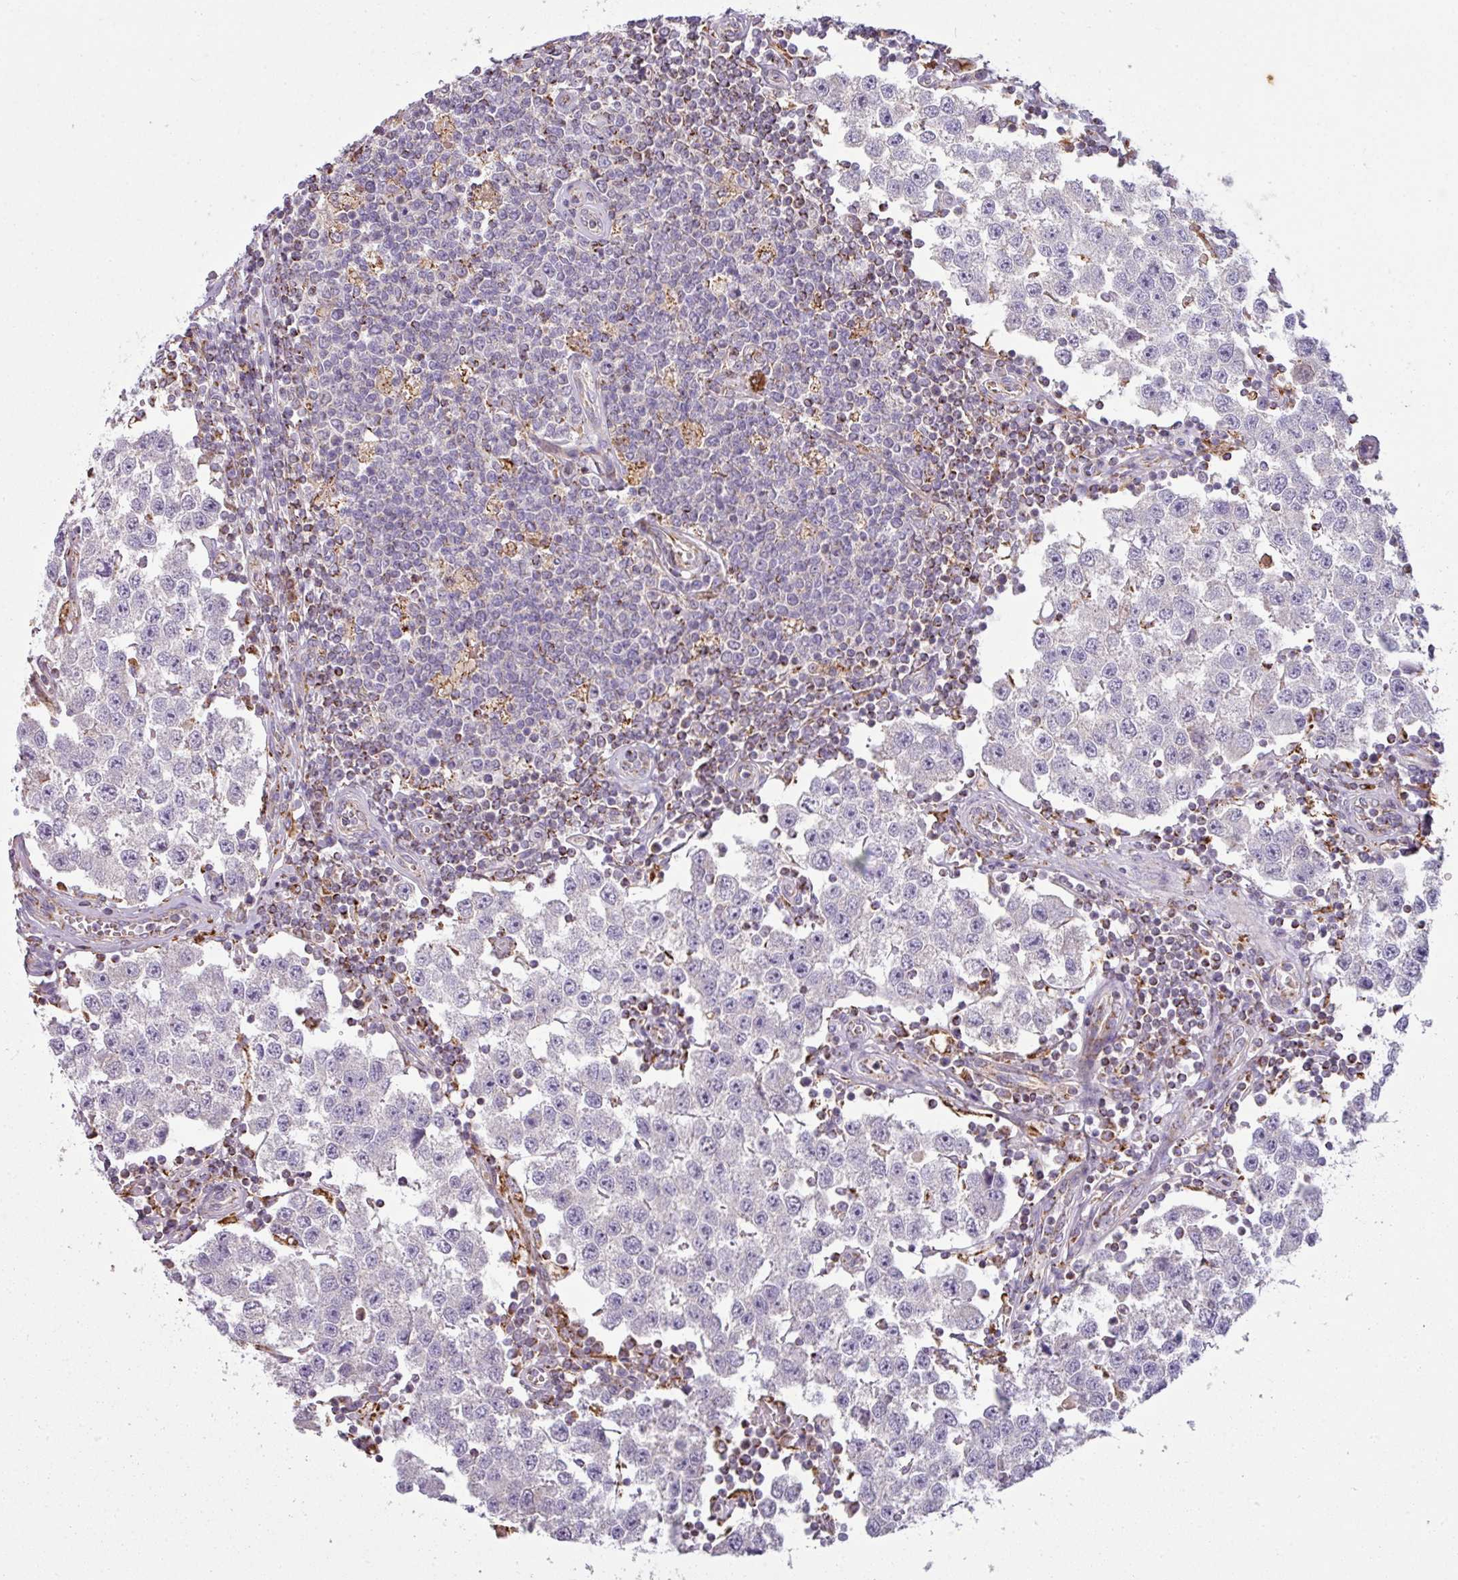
{"staining": {"intensity": "negative", "quantity": "none", "location": "none"}, "tissue": "testis cancer", "cell_type": "Tumor cells", "image_type": "cancer", "snomed": [{"axis": "morphology", "description": "Seminoma, NOS"}, {"axis": "topography", "description": "Testis"}], "caption": "IHC micrograph of neoplastic tissue: seminoma (testis) stained with DAB (3,3'-diaminobenzidine) demonstrates no significant protein staining in tumor cells.", "gene": "SQOR", "patient": {"sex": "male", "age": 34}}